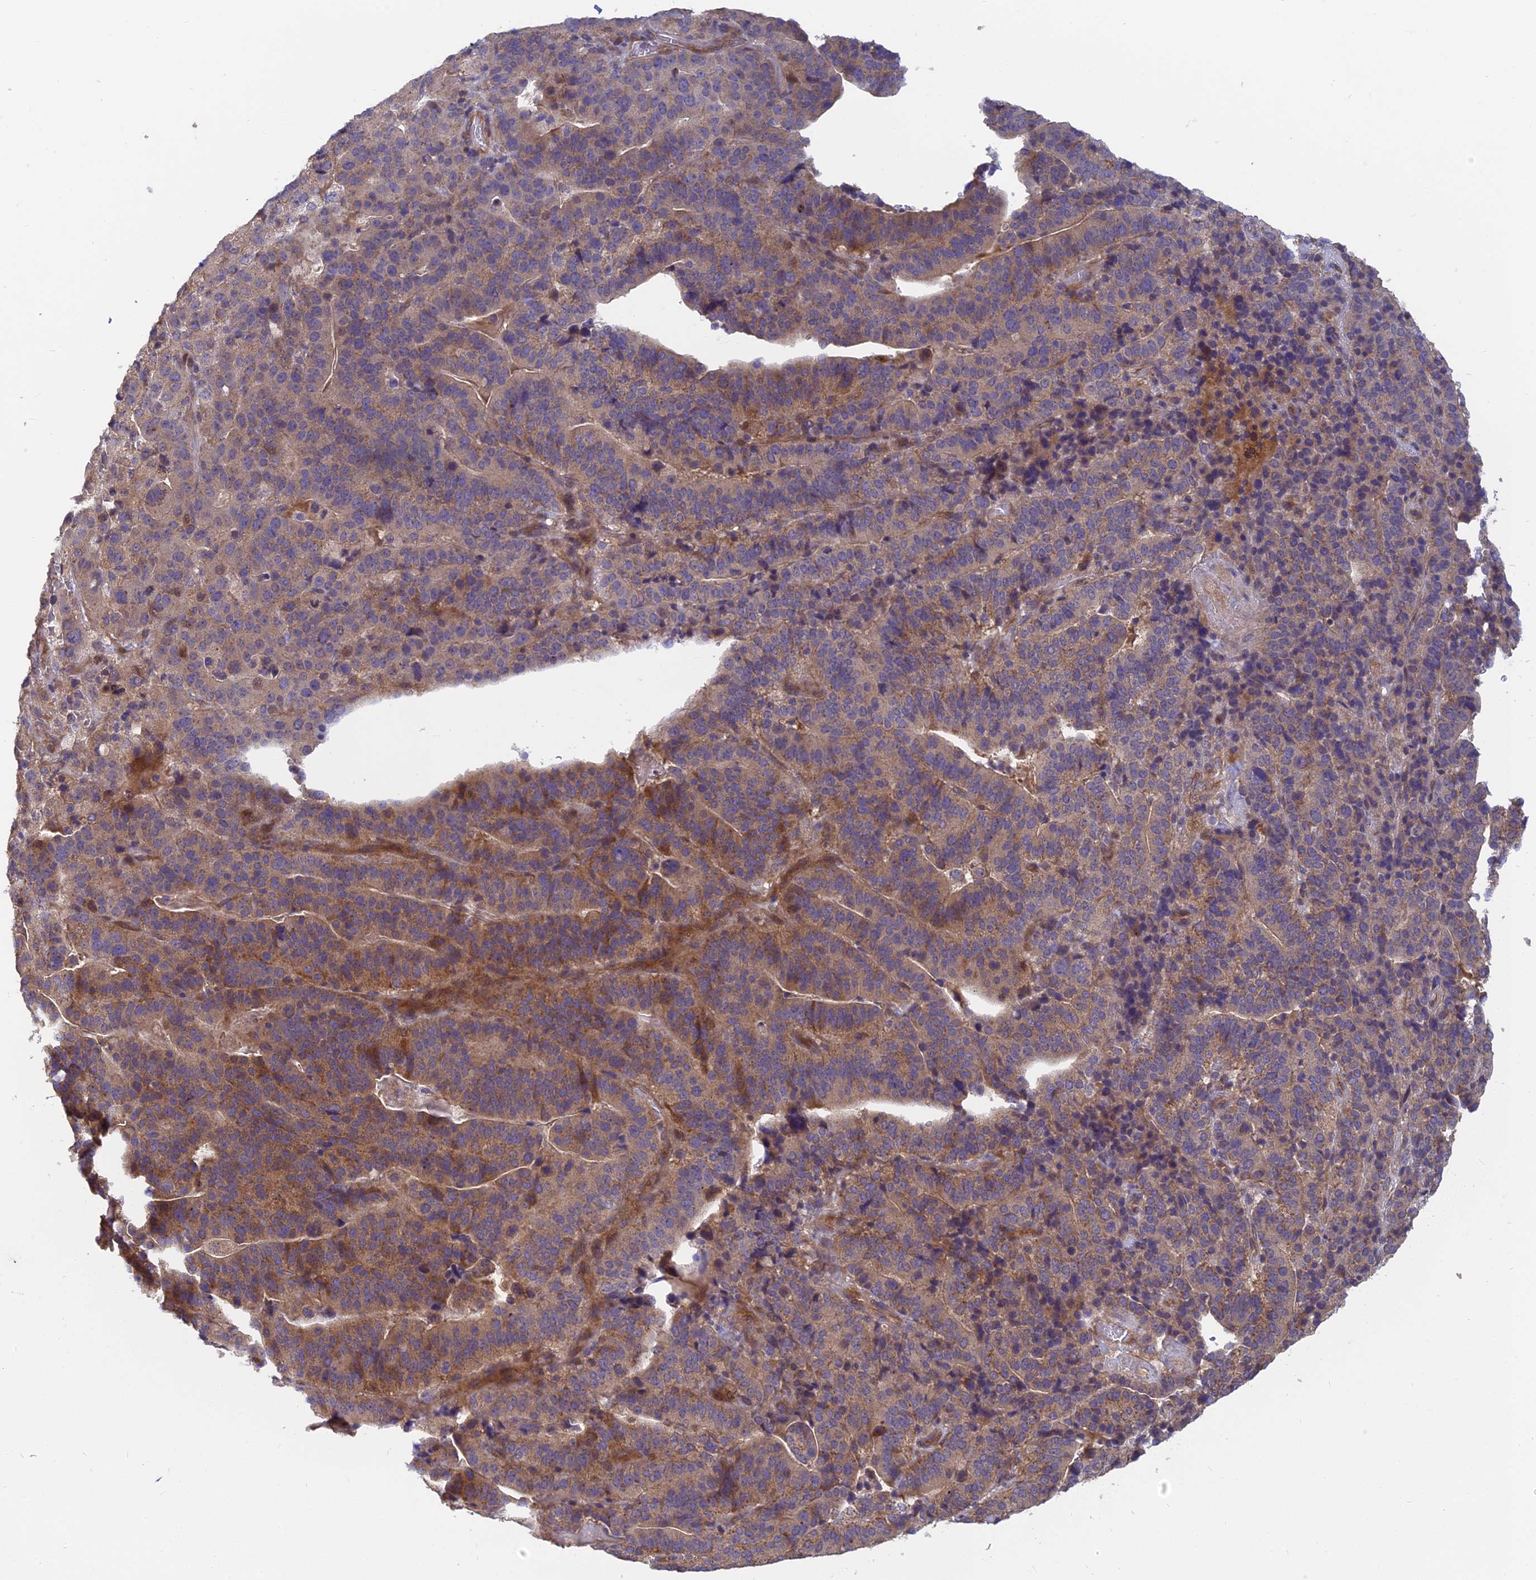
{"staining": {"intensity": "moderate", "quantity": "25%-75%", "location": "cytoplasmic/membranous"}, "tissue": "stomach cancer", "cell_type": "Tumor cells", "image_type": "cancer", "snomed": [{"axis": "morphology", "description": "Adenocarcinoma, NOS"}, {"axis": "topography", "description": "Stomach"}], "caption": "Protein expression analysis of stomach cancer (adenocarcinoma) demonstrates moderate cytoplasmic/membranous positivity in approximately 25%-75% of tumor cells. The protein of interest is stained brown, and the nuclei are stained in blue (DAB (3,3'-diaminobenzidine) IHC with brightfield microscopy, high magnification).", "gene": "PIKFYVE", "patient": {"sex": "male", "age": 48}}